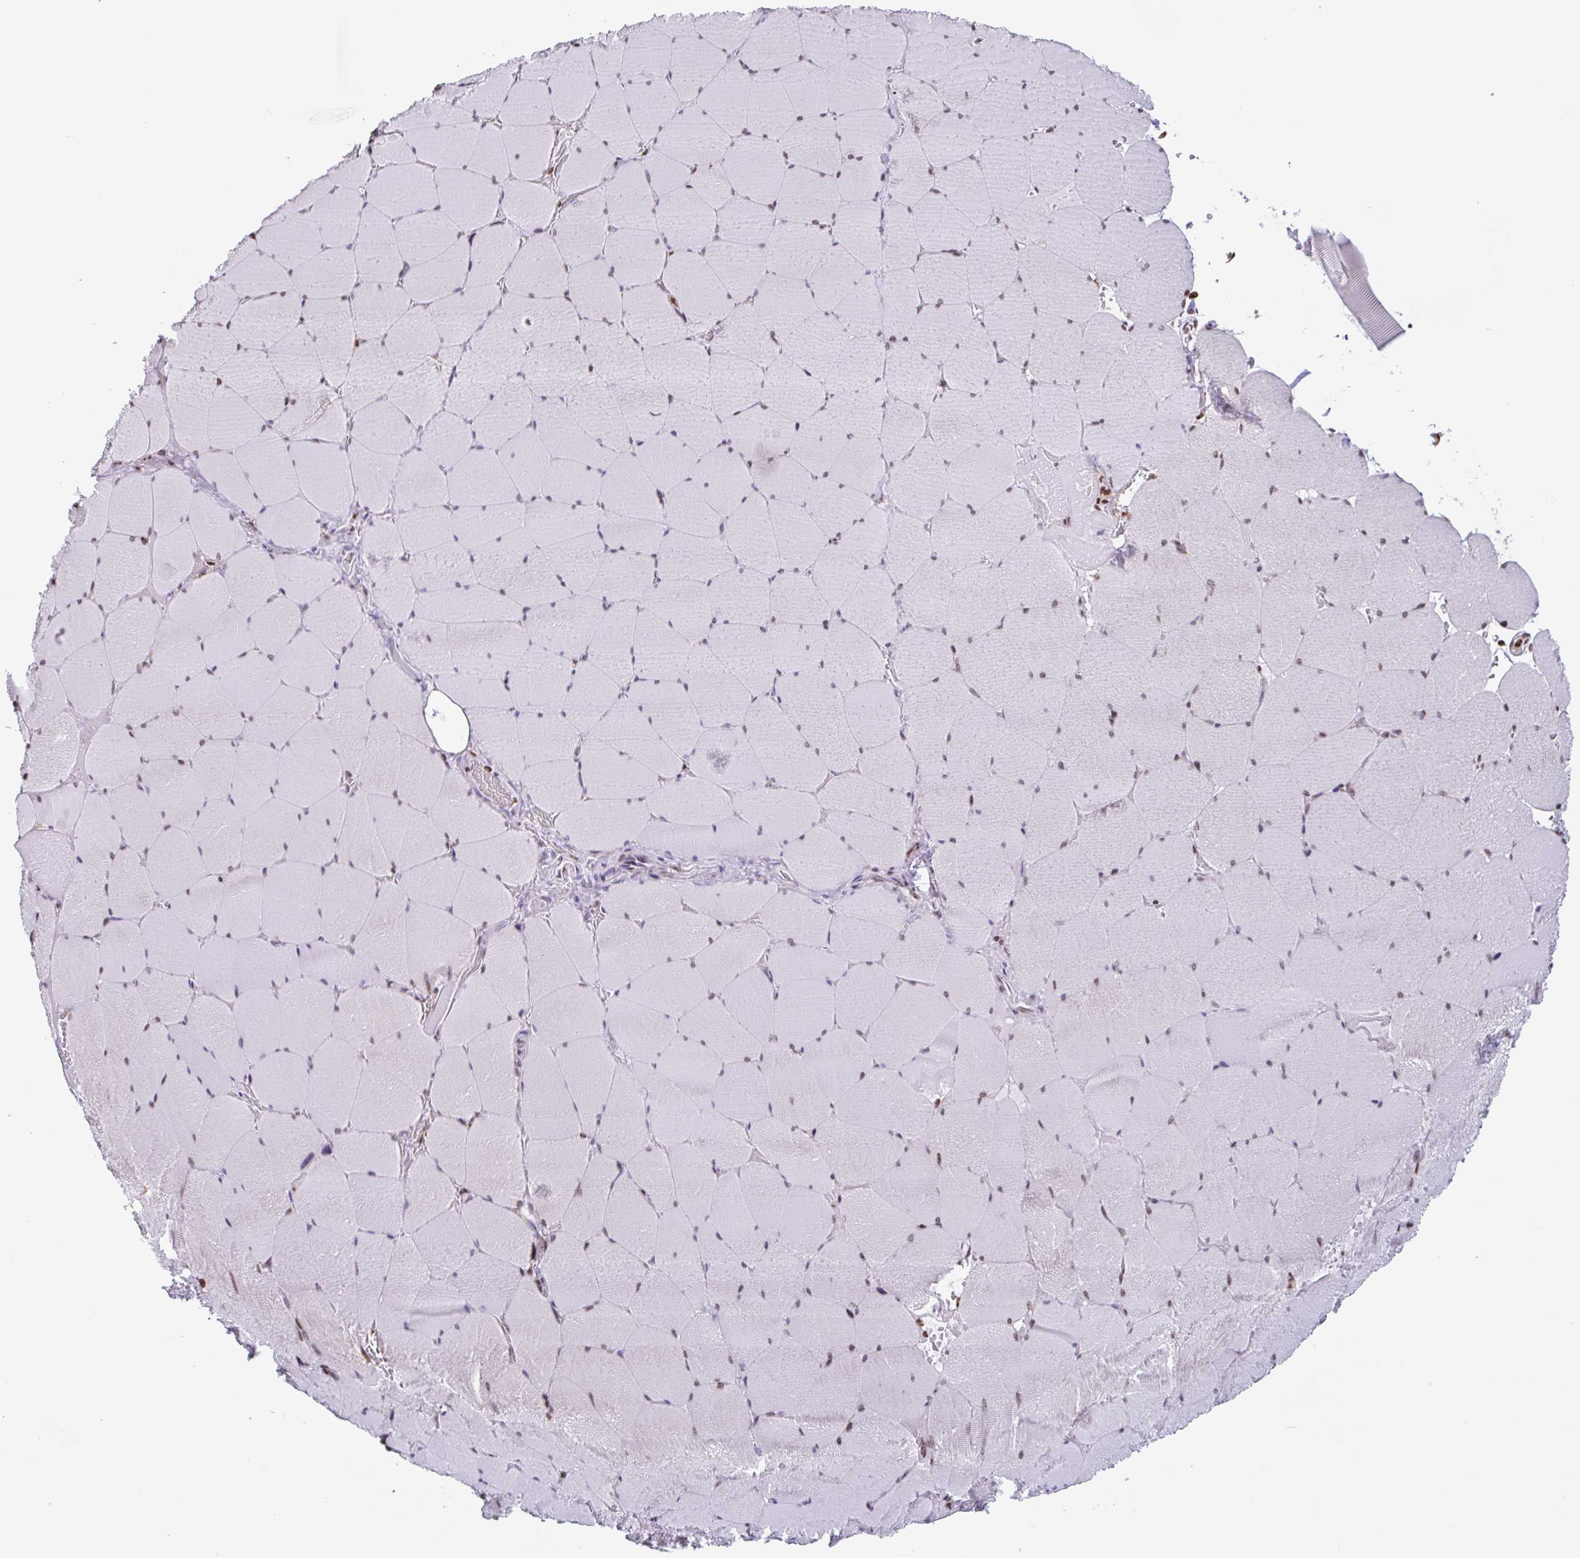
{"staining": {"intensity": "moderate", "quantity": "25%-75%", "location": "nuclear"}, "tissue": "skeletal muscle", "cell_type": "Myocytes", "image_type": "normal", "snomed": [{"axis": "morphology", "description": "Normal tissue, NOS"}, {"axis": "topography", "description": "Skeletal muscle"}, {"axis": "topography", "description": "Head-Neck"}], "caption": "Brown immunohistochemical staining in benign human skeletal muscle exhibits moderate nuclear expression in approximately 25%-75% of myocytes.", "gene": "NOL6", "patient": {"sex": "male", "age": 66}}